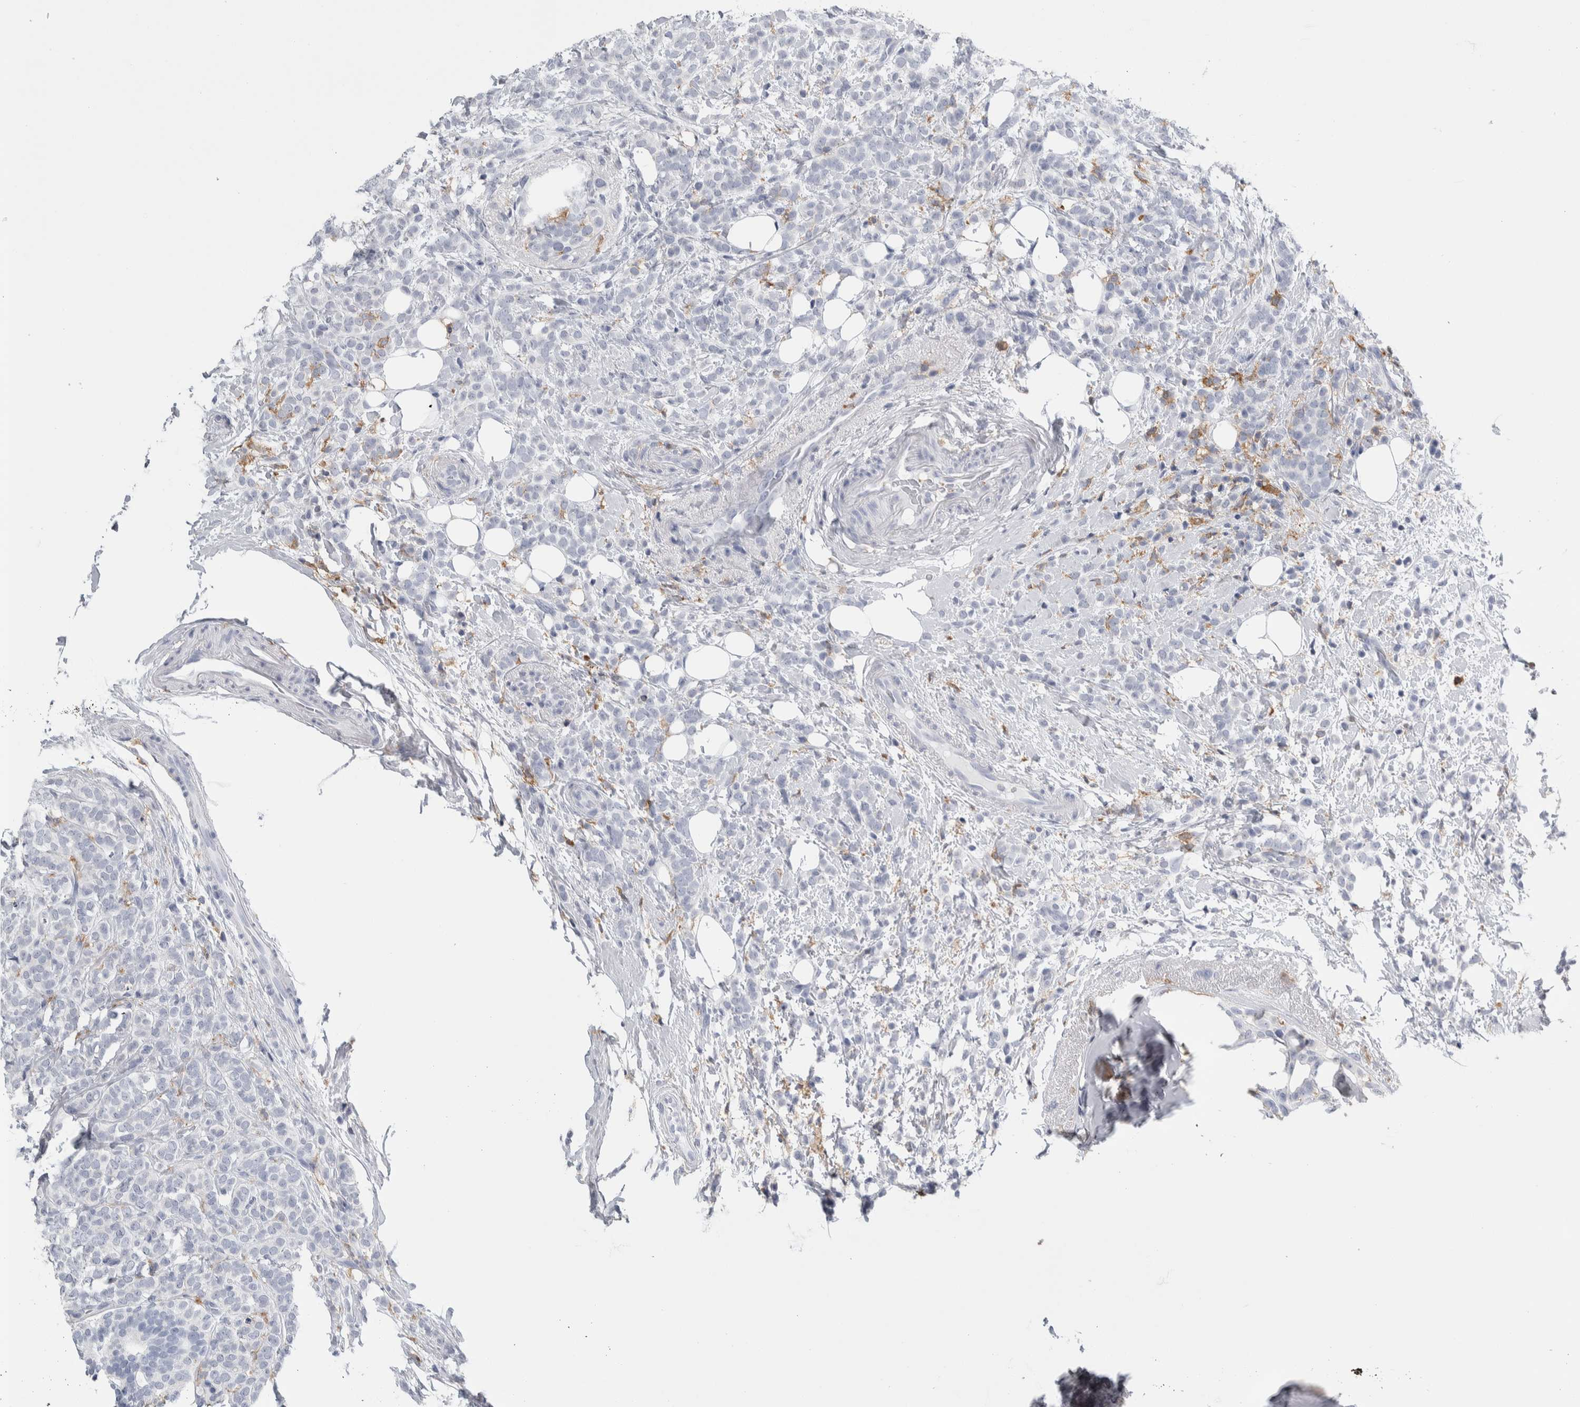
{"staining": {"intensity": "negative", "quantity": "none", "location": "none"}, "tissue": "breast cancer", "cell_type": "Tumor cells", "image_type": "cancer", "snomed": [{"axis": "morphology", "description": "Lobular carcinoma"}, {"axis": "topography", "description": "Breast"}], "caption": "High power microscopy histopathology image of an immunohistochemistry (IHC) micrograph of breast cancer (lobular carcinoma), revealing no significant expression in tumor cells. (DAB (3,3'-diaminobenzidine) immunohistochemistry (IHC) visualized using brightfield microscopy, high magnification).", "gene": "SKAP2", "patient": {"sex": "female", "age": 50}}